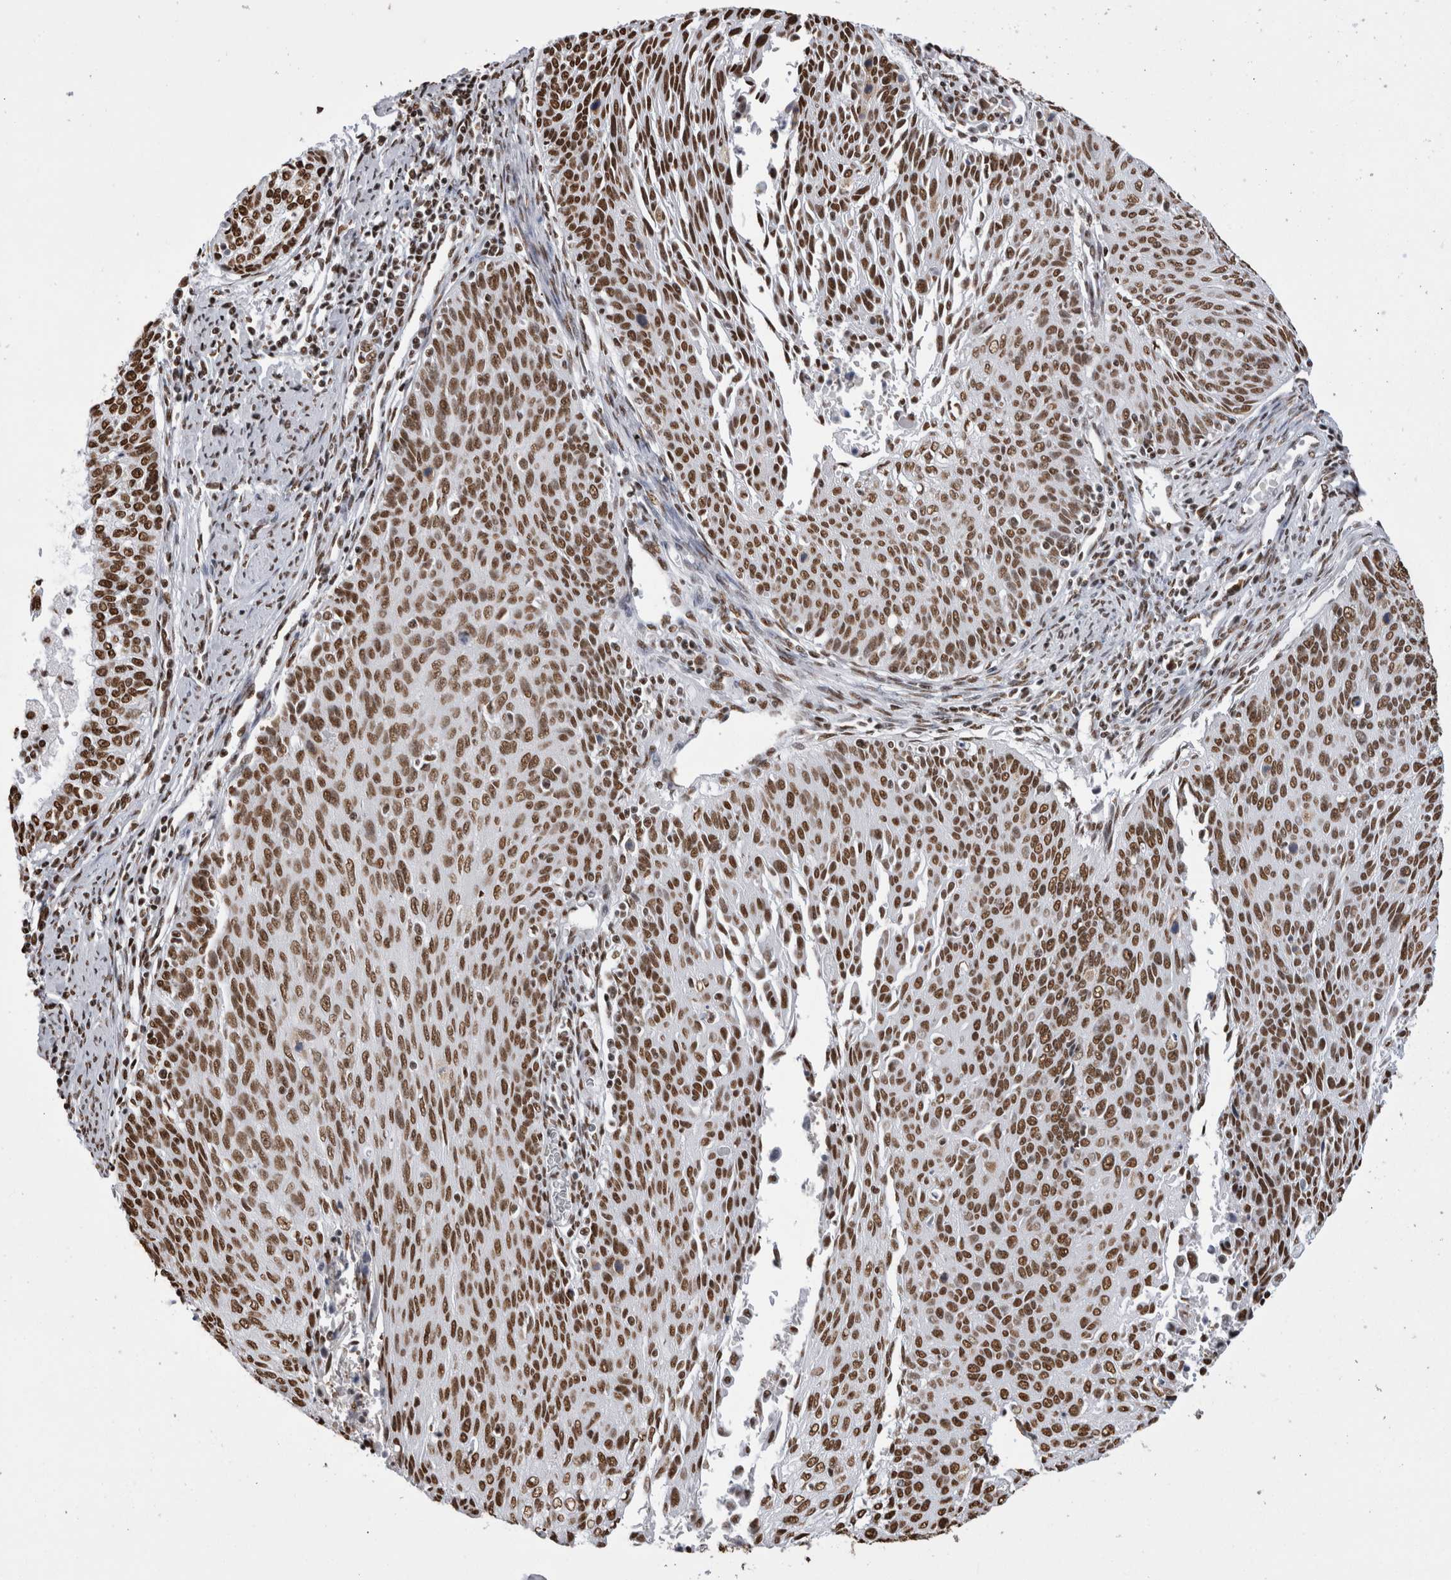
{"staining": {"intensity": "strong", "quantity": ">75%", "location": "nuclear"}, "tissue": "cervical cancer", "cell_type": "Tumor cells", "image_type": "cancer", "snomed": [{"axis": "morphology", "description": "Squamous cell carcinoma, NOS"}, {"axis": "topography", "description": "Cervix"}], "caption": "Approximately >75% of tumor cells in squamous cell carcinoma (cervical) reveal strong nuclear protein staining as visualized by brown immunohistochemical staining.", "gene": "ALPK3", "patient": {"sex": "female", "age": 55}}